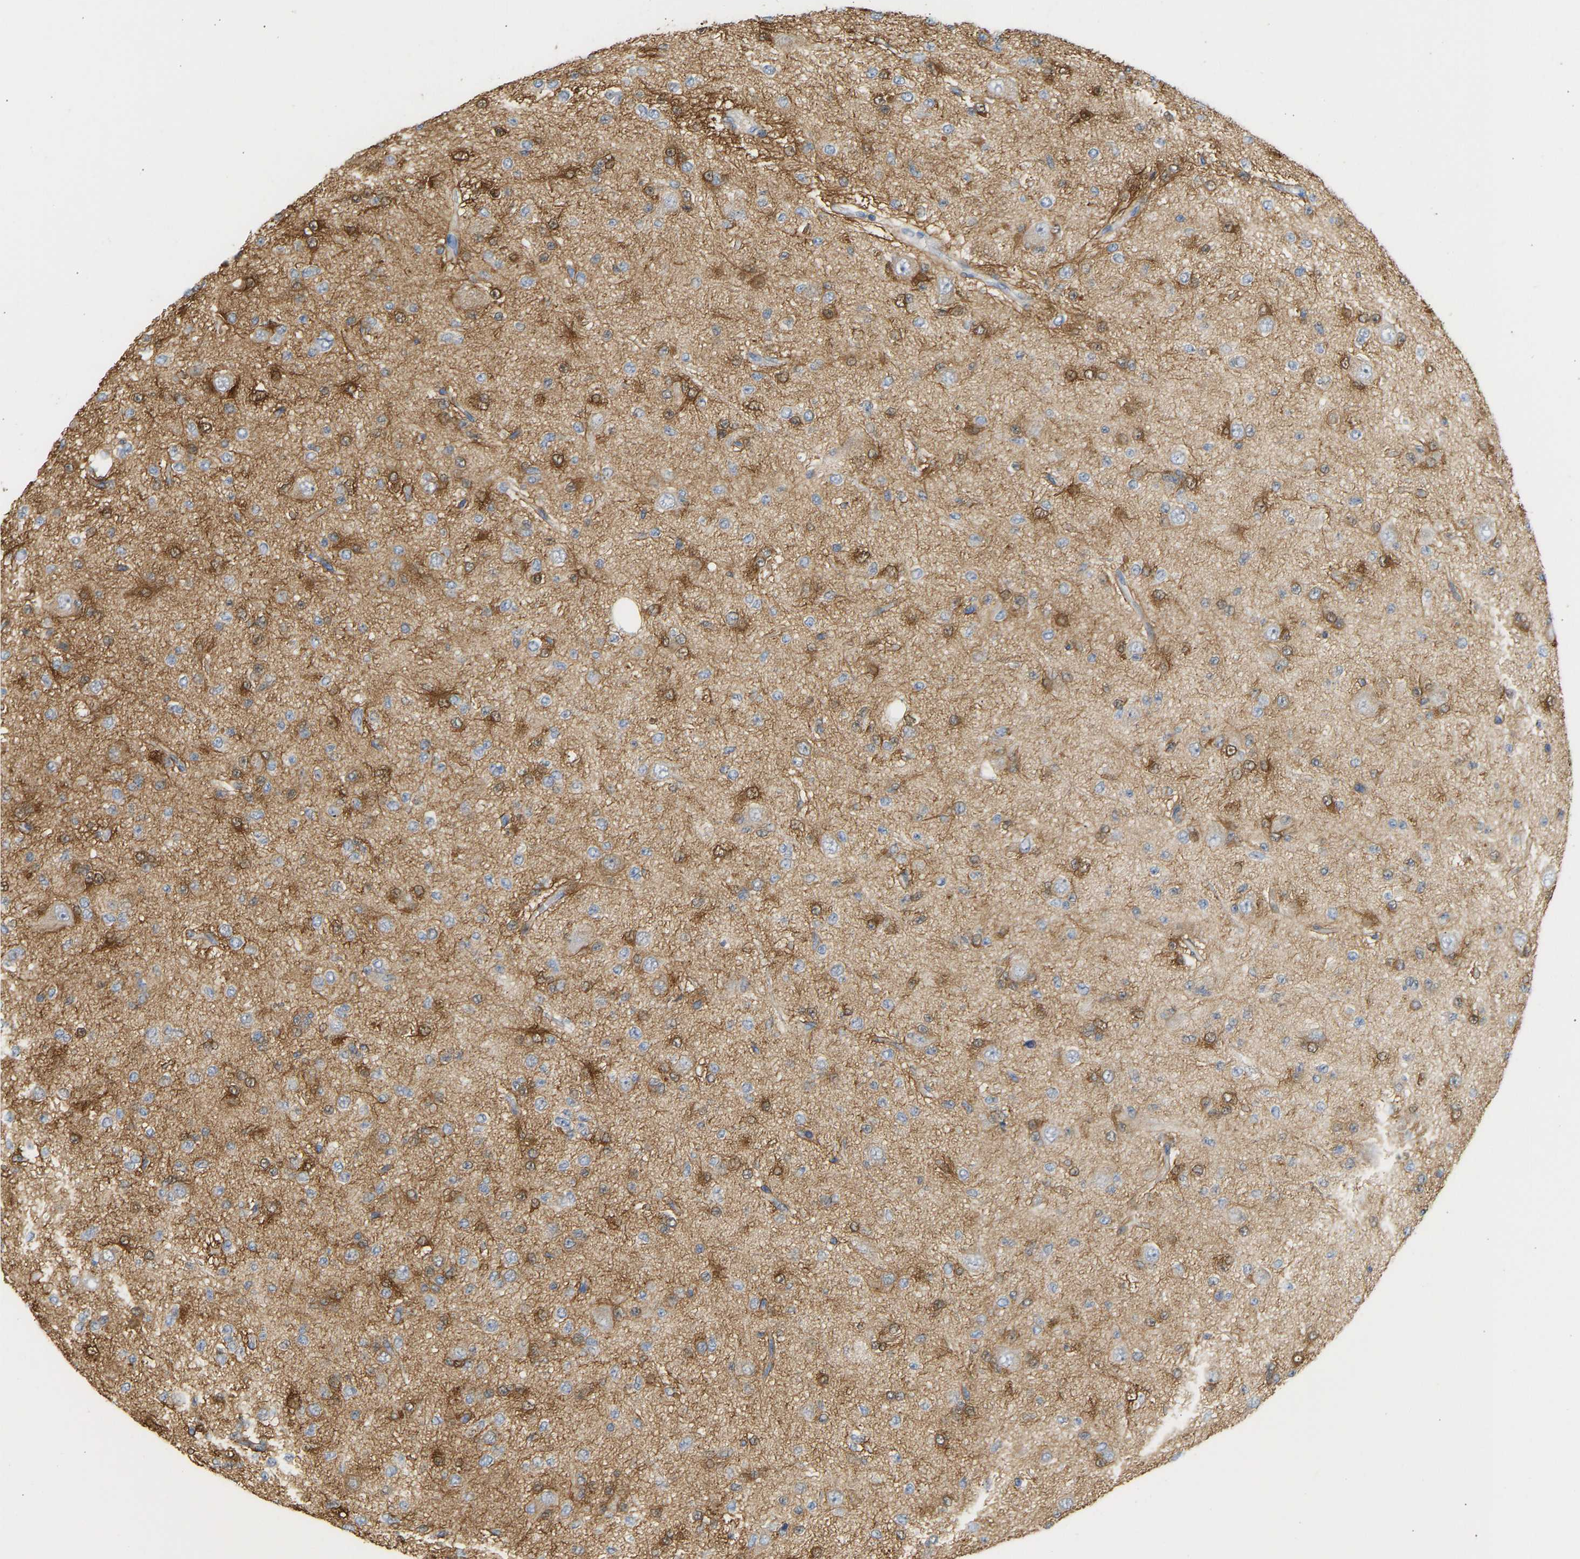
{"staining": {"intensity": "moderate", "quantity": "25%-75%", "location": "cytoplasmic/membranous"}, "tissue": "glioma", "cell_type": "Tumor cells", "image_type": "cancer", "snomed": [{"axis": "morphology", "description": "Glioma, malignant, Low grade"}, {"axis": "topography", "description": "Brain"}], "caption": "Glioma stained with a protein marker displays moderate staining in tumor cells.", "gene": "ENO1", "patient": {"sex": "male", "age": 38}}